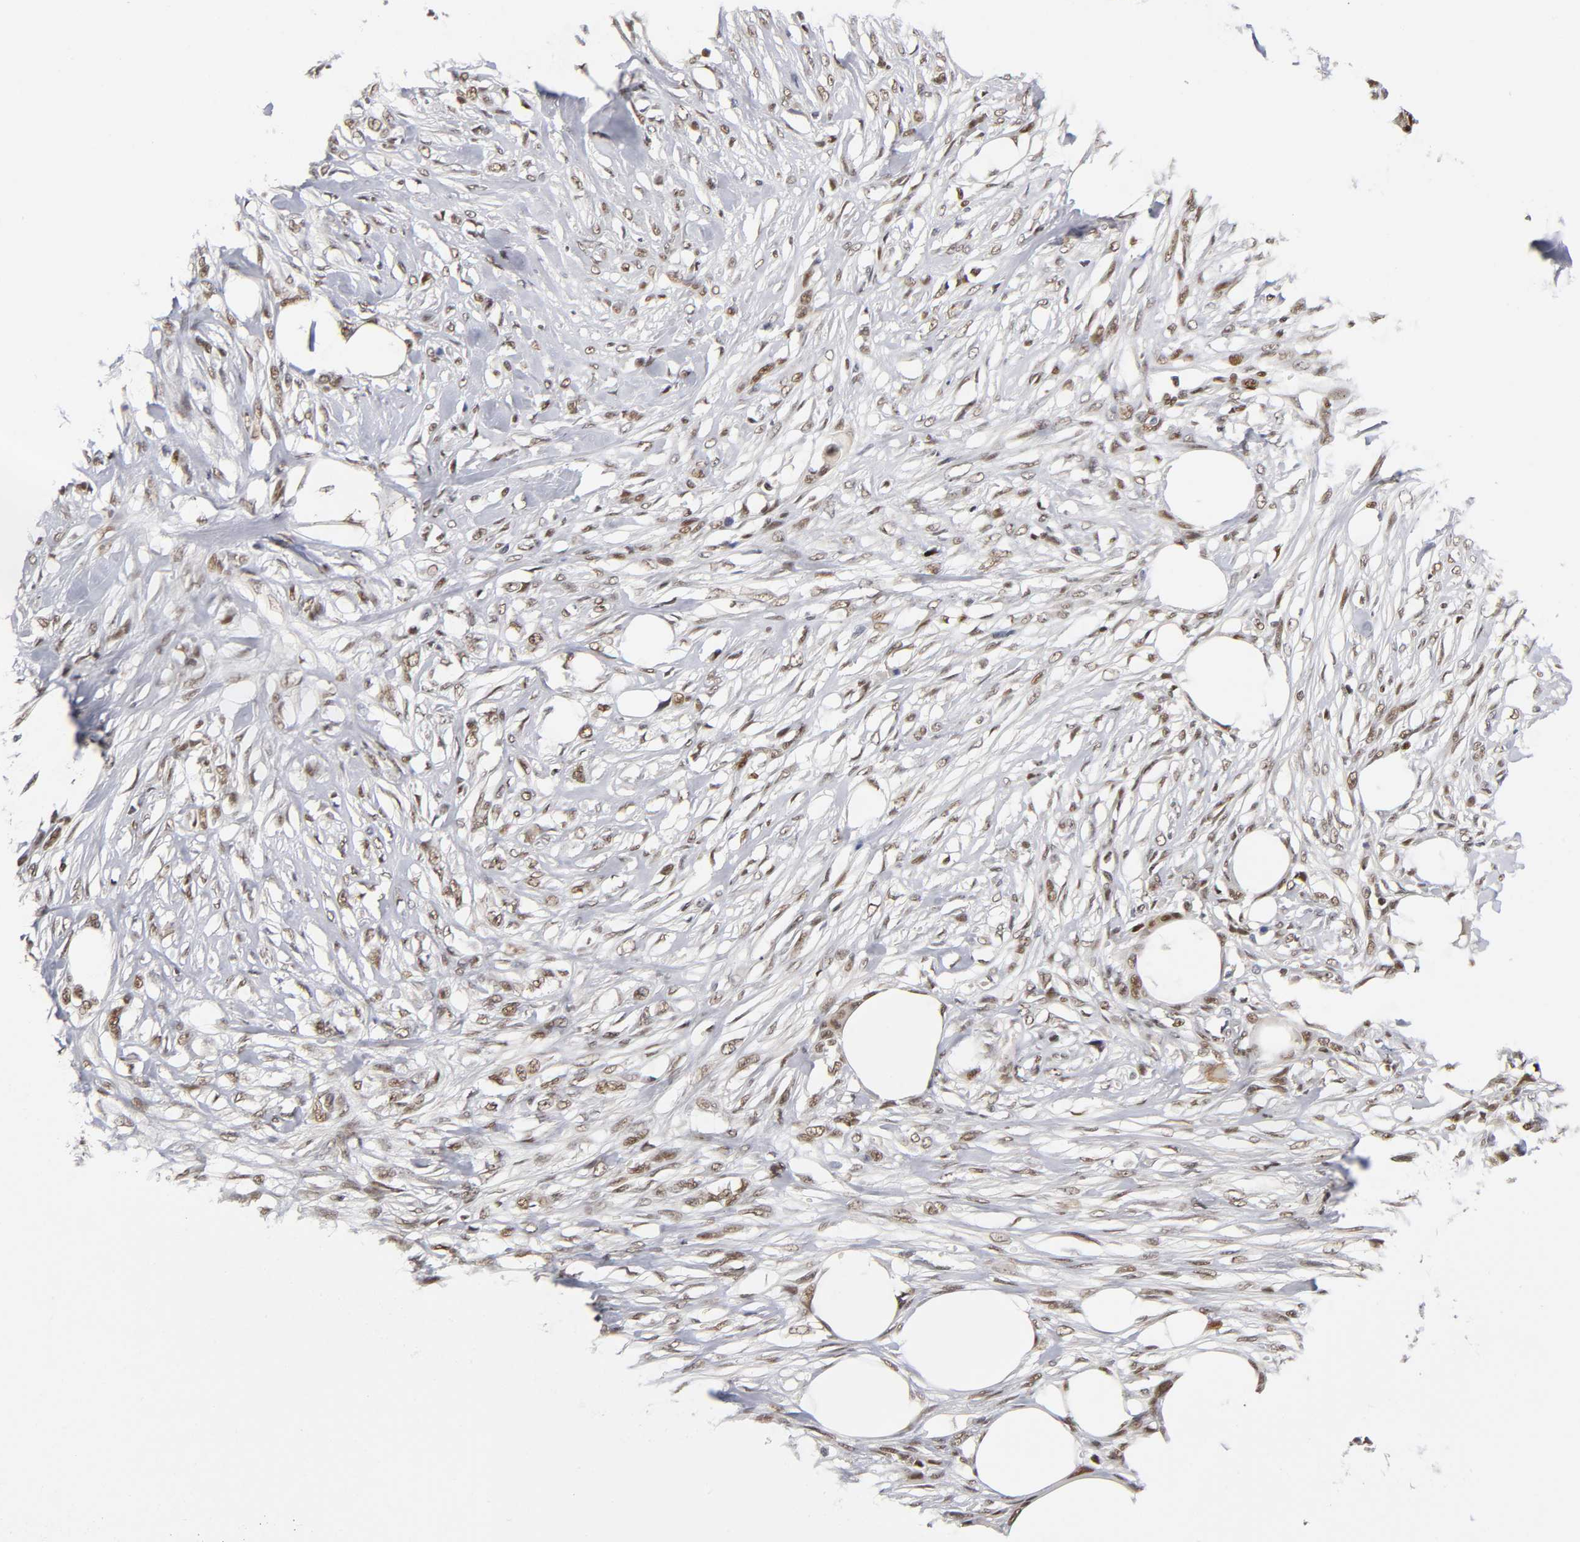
{"staining": {"intensity": "weak", "quantity": "25%-75%", "location": "nuclear"}, "tissue": "skin cancer", "cell_type": "Tumor cells", "image_type": "cancer", "snomed": [{"axis": "morphology", "description": "Normal tissue, NOS"}, {"axis": "morphology", "description": "Squamous cell carcinoma, NOS"}, {"axis": "topography", "description": "Skin"}], "caption": "The photomicrograph shows immunohistochemical staining of skin cancer. There is weak nuclear expression is identified in approximately 25%-75% of tumor cells.", "gene": "NR3C1", "patient": {"sex": "female", "age": 59}}